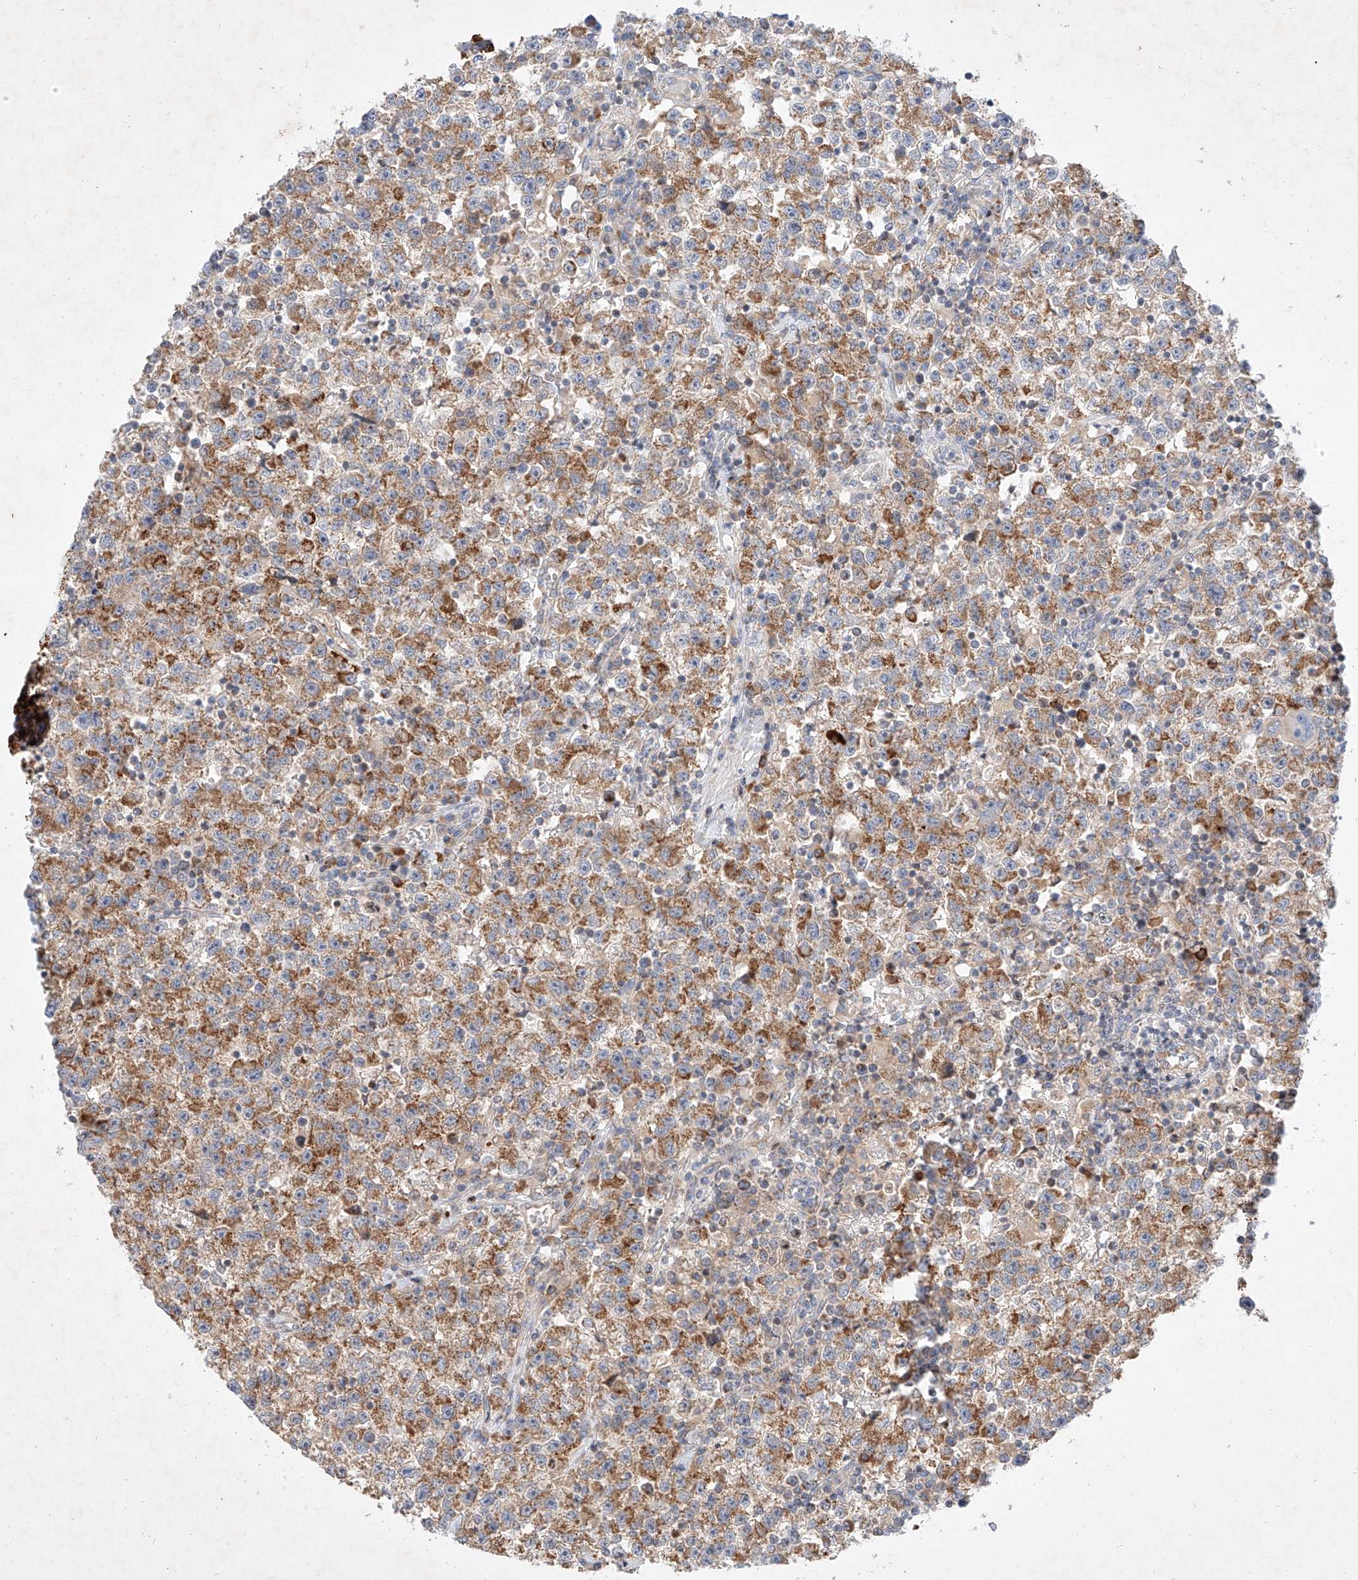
{"staining": {"intensity": "moderate", "quantity": ">75%", "location": "cytoplasmic/membranous"}, "tissue": "testis cancer", "cell_type": "Tumor cells", "image_type": "cancer", "snomed": [{"axis": "morphology", "description": "Seminoma, NOS"}, {"axis": "topography", "description": "Testis"}], "caption": "This photomicrograph reveals IHC staining of human testis seminoma, with medium moderate cytoplasmic/membranous staining in about >75% of tumor cells.", "gene": "OSGEPL1", "patient": {"sex": "male", "age": 22}}